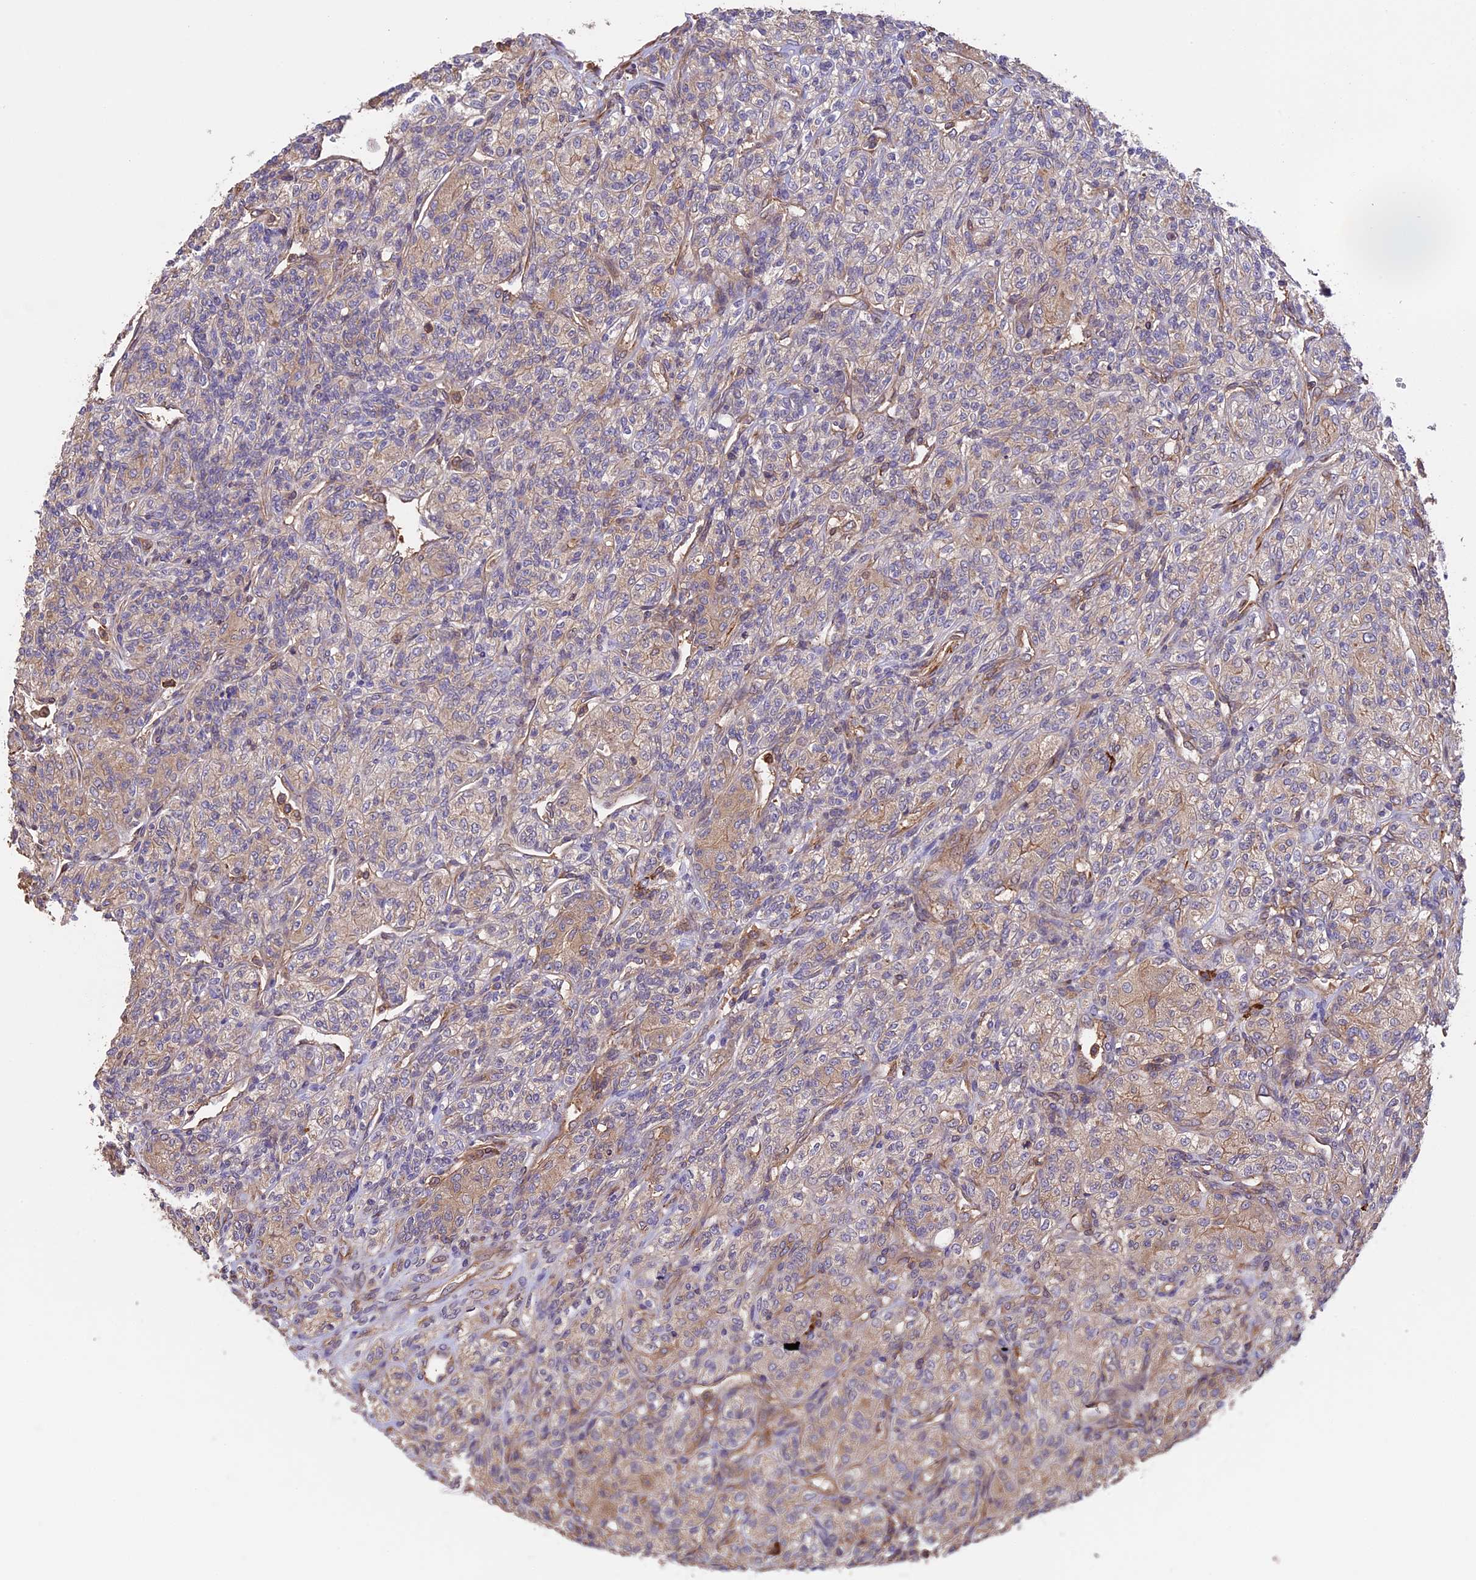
{"staining": {"intensity": "weak", "quantity": "25%-75%", "location": "cytoplasmic/membranous"}, "tissue": "renal cancer", "cell_type": "Tumor cells", "image_type": "cancer", "snomed": [{"axis": "morphology", "description": "Adenocarcinoma, NOS"}, {"axis": "topography", "description": "Kidney"}], "caption": "IHC image of human renal adenocarcinoma stained for a protein (brown), which exhibits low levels of weak cytoplasmic/membranous expression in about 25%-75% of tumor cells.", "gene": "GAS8", "patient": {"sex": "male", "age": 77}}